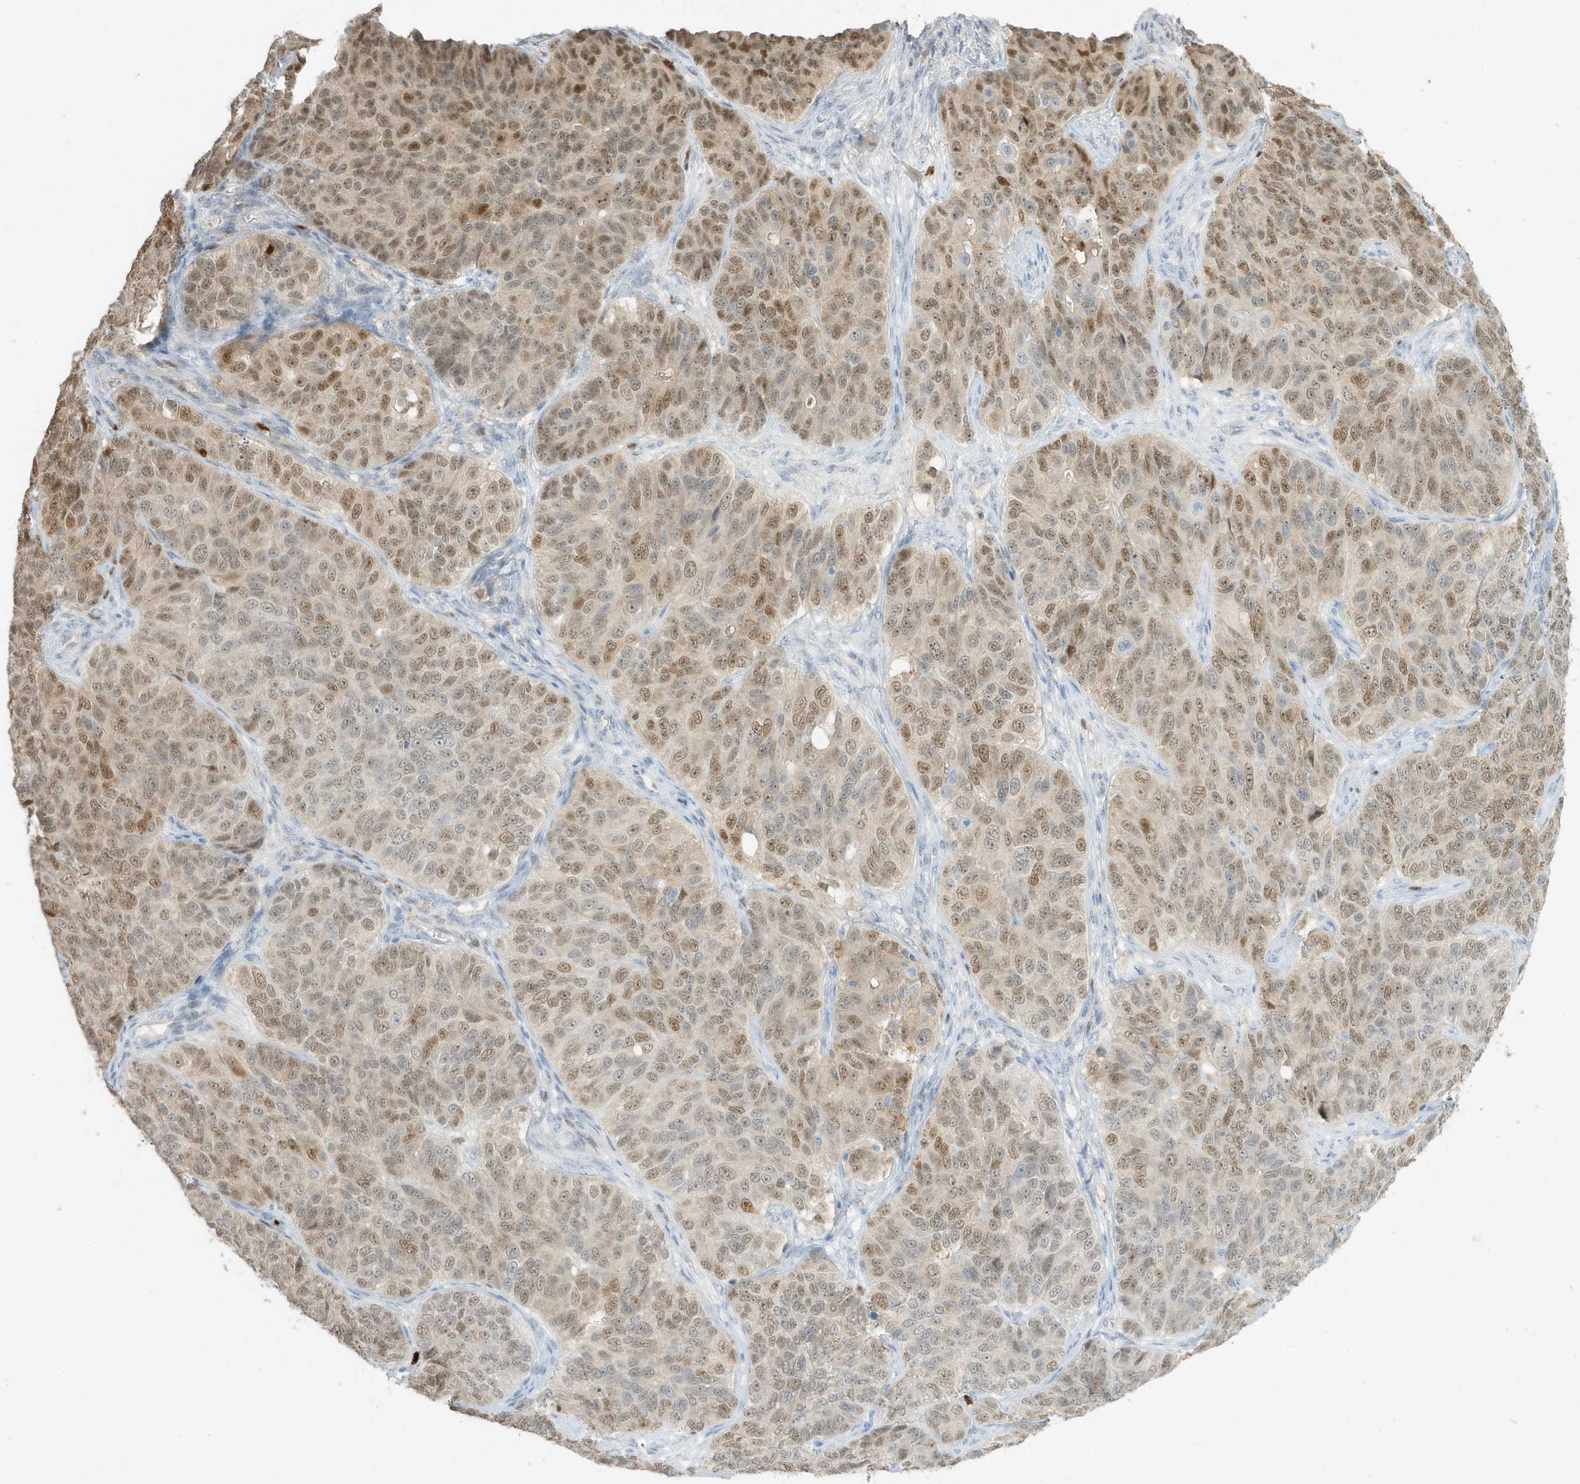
{"staining": {"intensity": "moderate", "quantity": ">75%", "location": "nuclear"}, "tissue": "ovarian cancer", "cell_type": "Tumor cells", "image_type": "cancer", "snomed": [{"axis": "morphology", "description": "Carcinoma, endometroid"}, {"axis": "topography", "description": "Ovary"}], "caption": "Immunohistochemistry (IHC) (DAB) staining of human ovarian endometroid carcinoma exhibits moderate nuclear protein expression in about >75% of tumor cells. (DAB (3,3'-diaminobenzidine) = brown stain, brightfield microscopy at high magnification).", "gene": "GCA", "patient": {"sex": "female", "age": 51}}